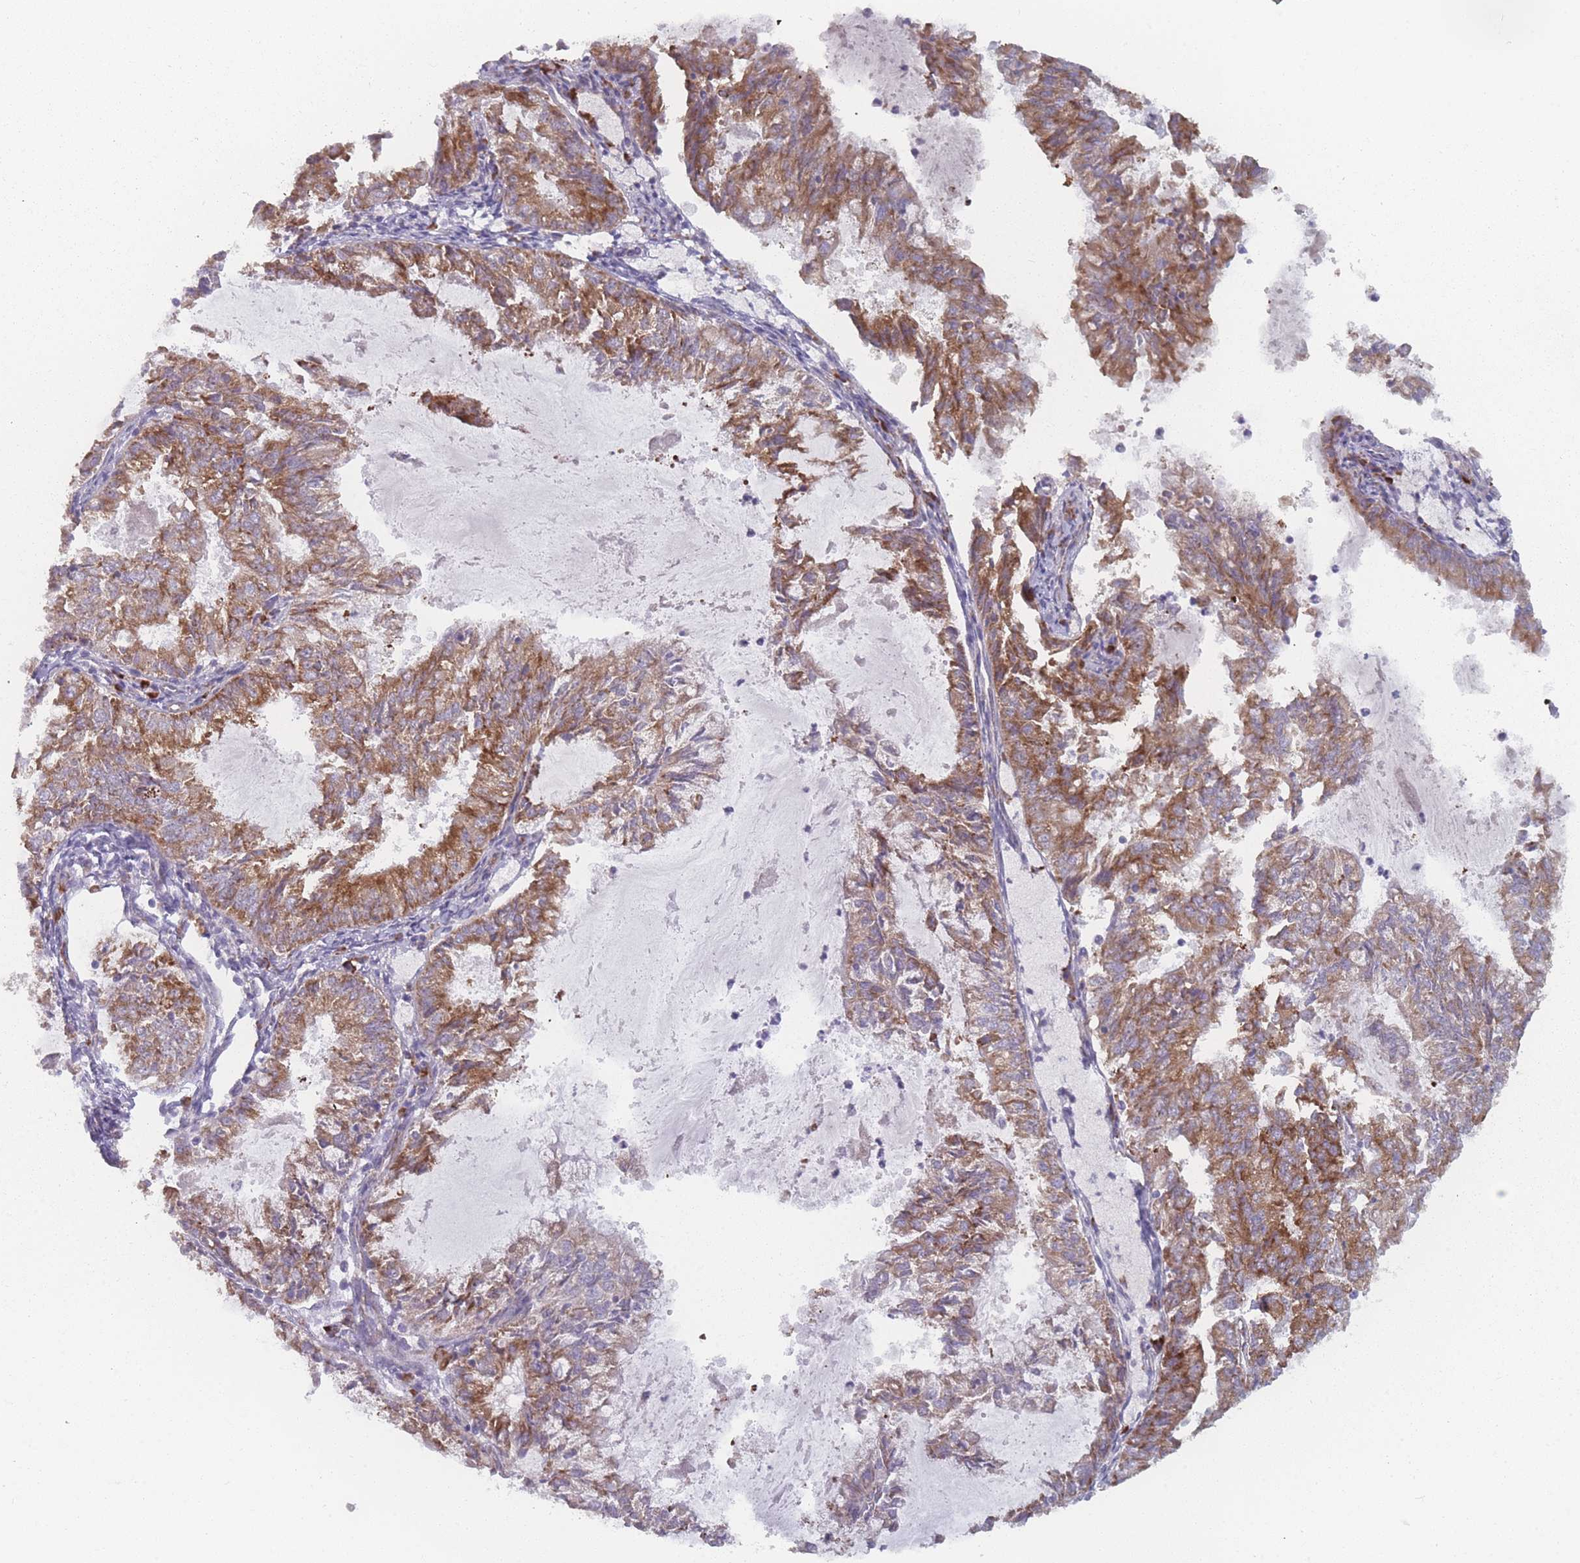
{"staining": {"intensity": "moderate", "quantity": ">75%", "location": "cytoplasmic/membranous"}, "tissue": "endometrial cancer", "cell_type": "Tumor cells", "image_type": "cancer", "snomed": [{"axis": "morphology", "description": "Adenocarcinoma, NOS"}, {"axis": "topography", "description": "Endometrium"}], "caption": "A brown stain shows moderate cytoplasmic/membranous expression of a protein in human endometrial cancer (adenocarcinoma) tumor cells.", "gene": "CACNG5", "patient": {"sex": "female", "age": 57}}